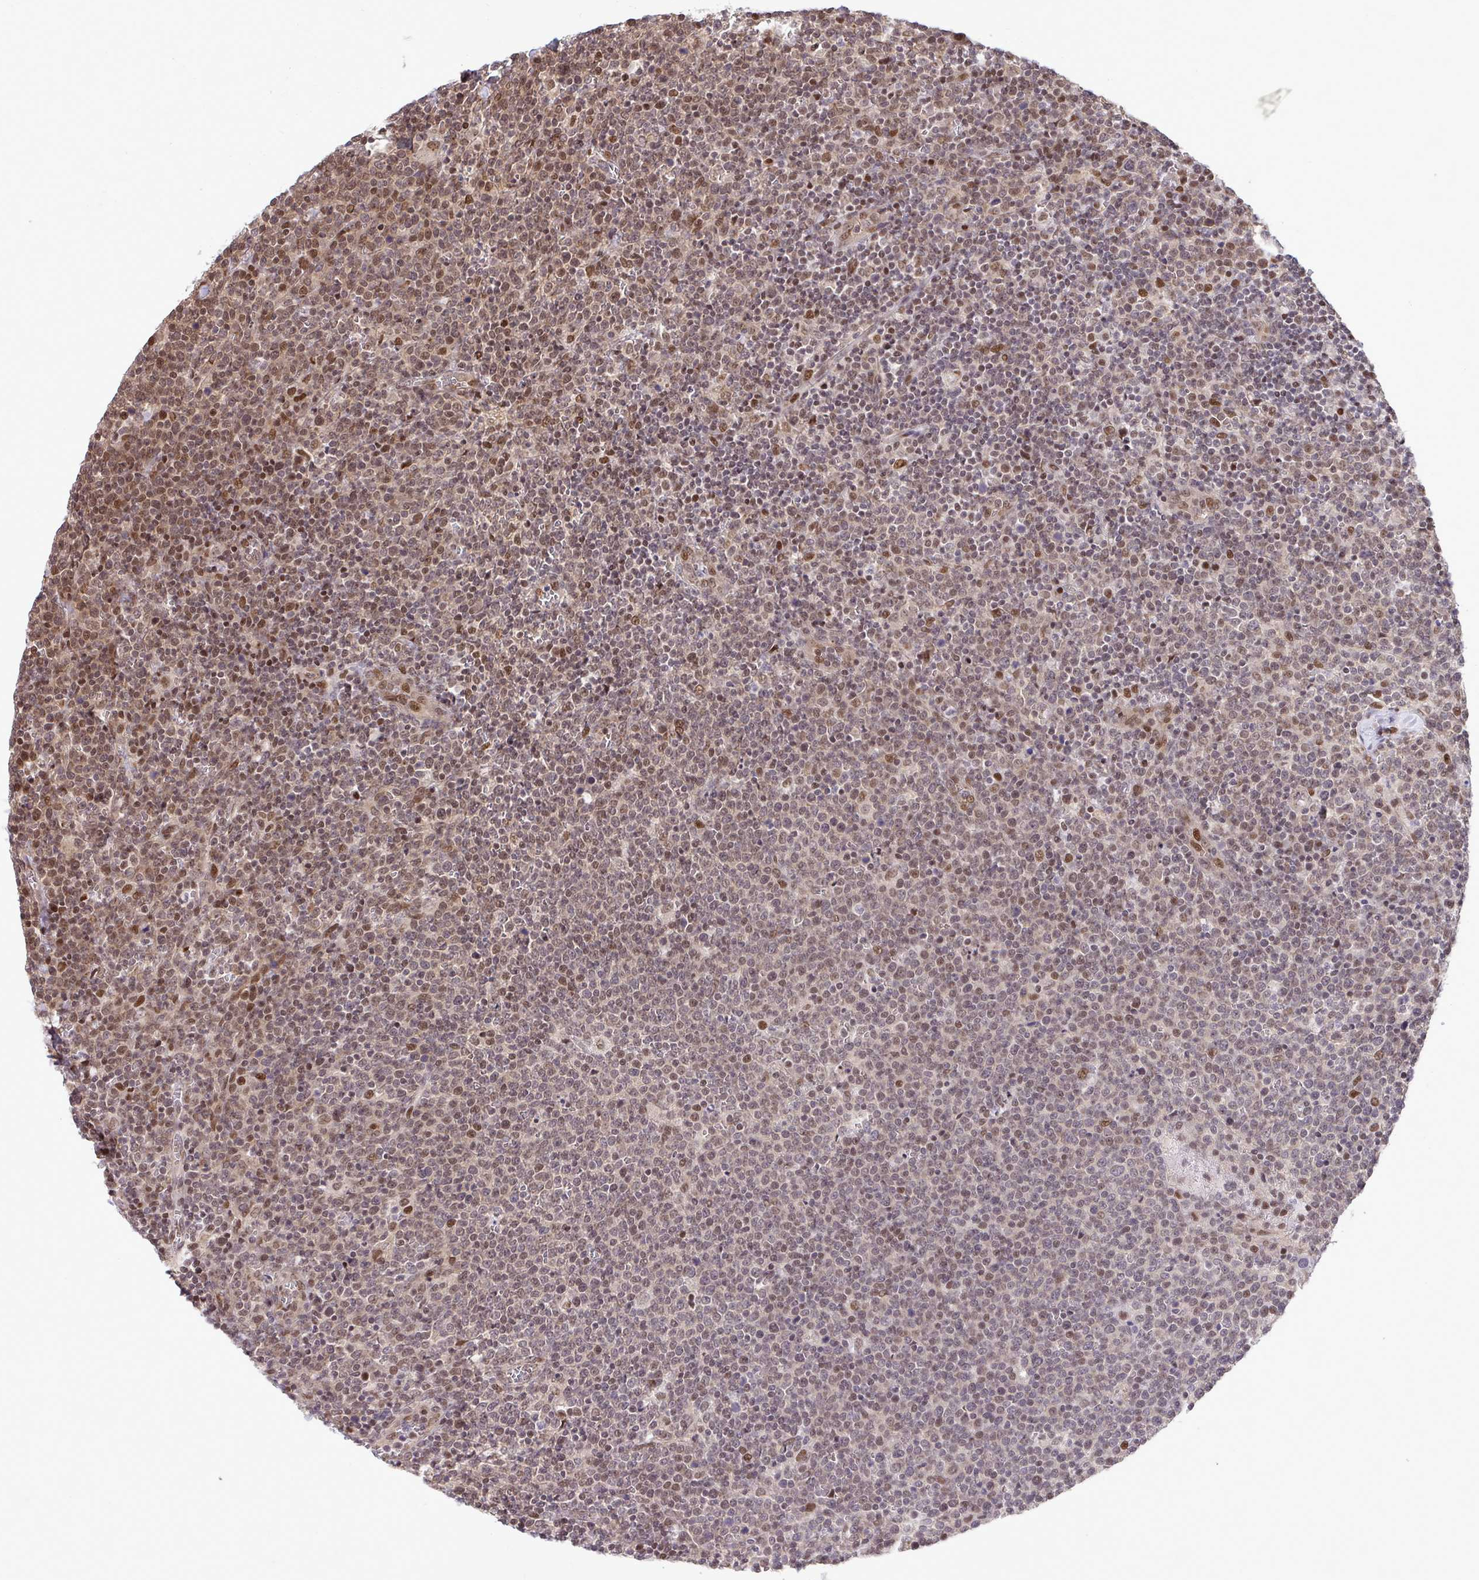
{"staining": {"intensity": "moderate", "quantity": "25%-75%", "location": "nuclear"}, "tissue": "lymphoma", "cell_type": "Tumor cells", "image_type": "cancer", "snomed": [{"axis": "morphology", "description": "Malignant lymphoma, non-Hodgkin's type, High grade"}, {"axis": "topography", "description": "Lymph node"}], "caption": "Malignant lymphoma, non-Hodgkin's type (high-grade) tissue shows moderate nuclear staining in about 25%-75% of tumor cells Ihc stains the protein of interest in brown and the nuclei are stained blue.", "gene": "PIGY", "patient": {"sex": "male", "age": 61}}